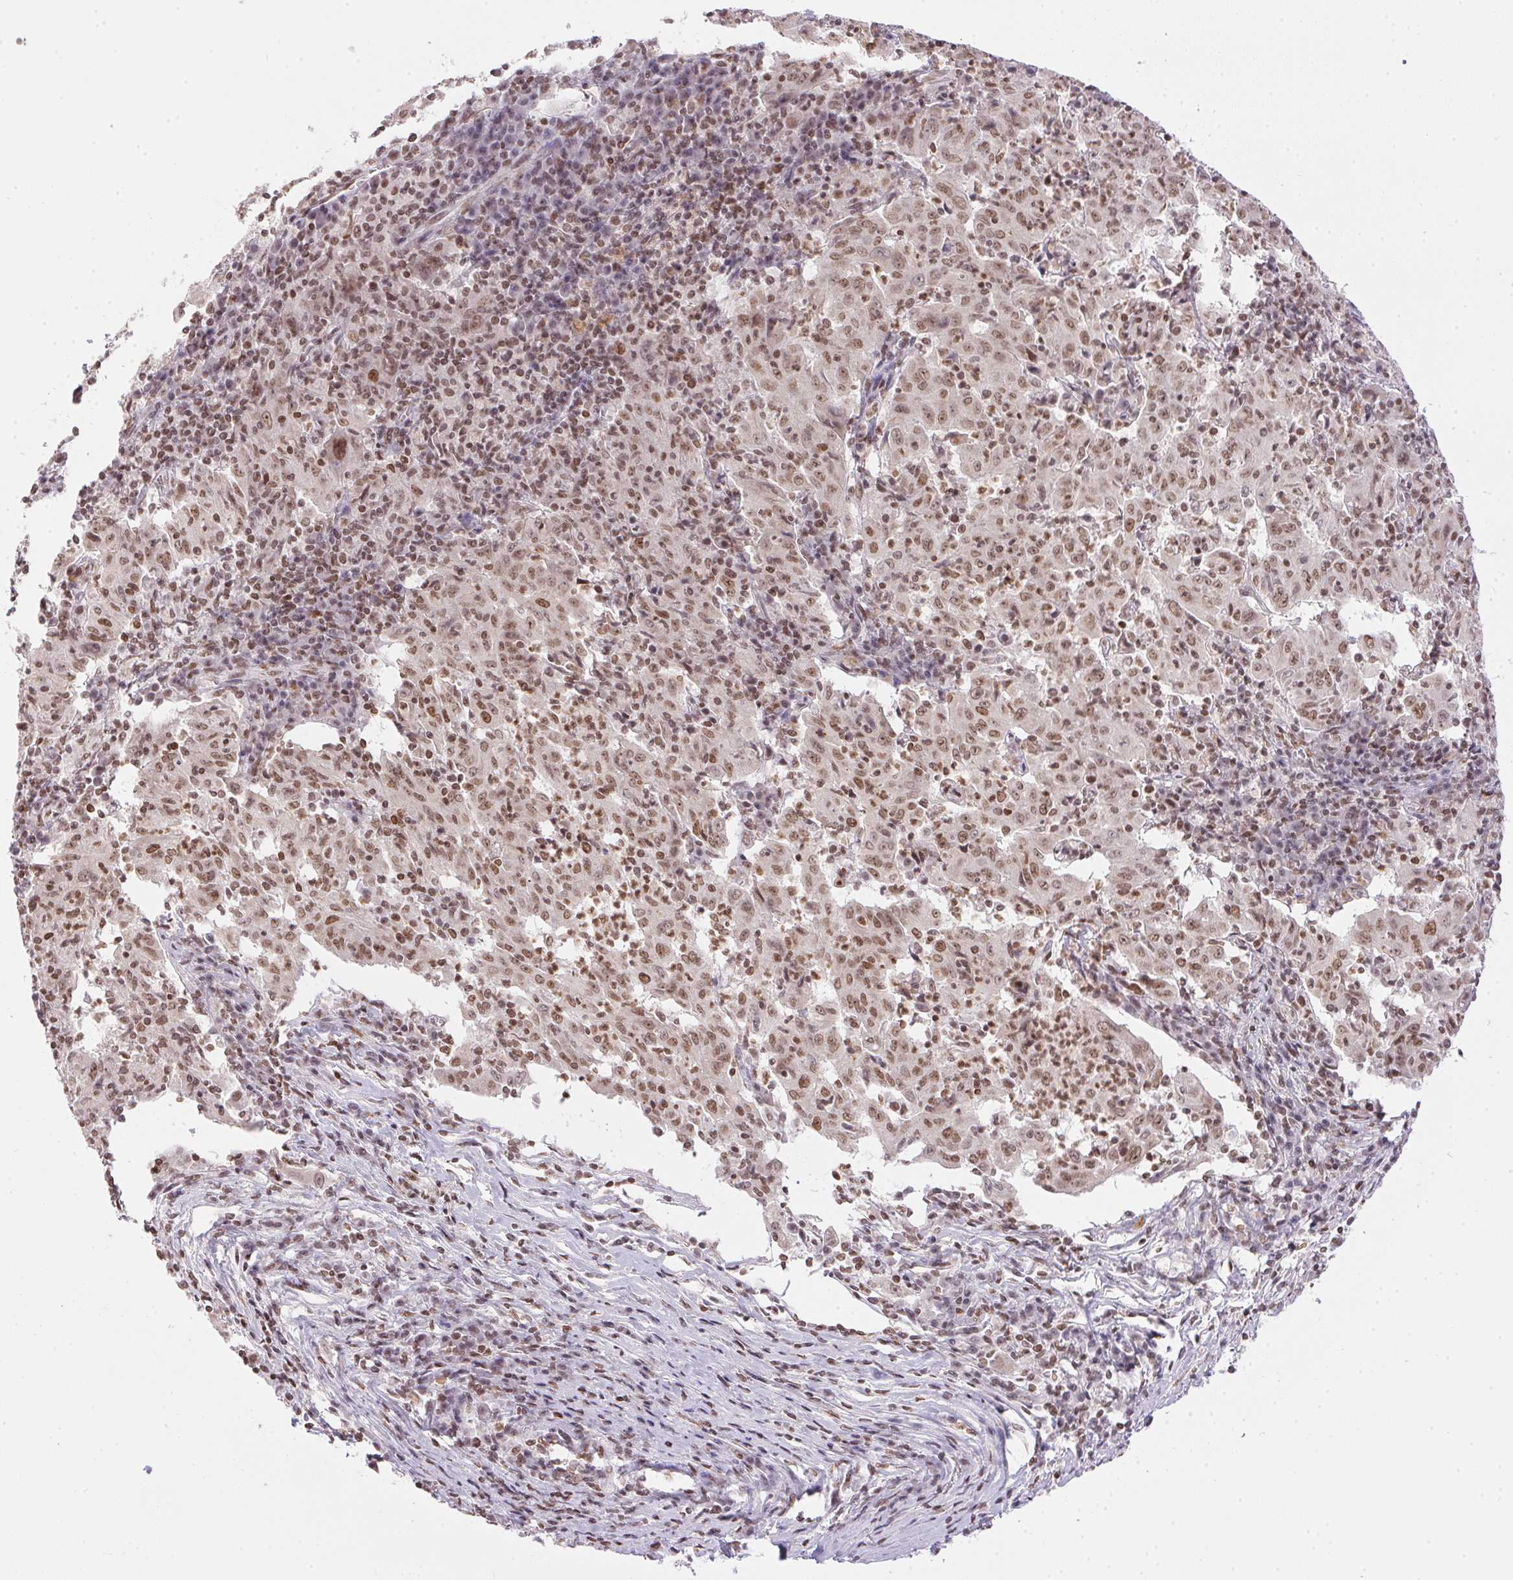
{"staining": {"intensity": "moderate", "quantity": ">75%", "location": "nuclear"}, "tissue": "pancreatic cancer", "cell_type": "Tumor cells", "image_type": "cancer", "snomed": [{"axis": "morphology", "description": "Adenocarcinoma, NOS"}, {"axis": "topography", "description": "Pancreas"}], "caption": "Brown immunohistochemical staining in human adenocarcinoma (pancreatic) demonstrates moderate nuclear expression in about >75% of tumor cells.", "gene": "NFE2L1", "patient": {"sex": "male", "age": 63}}